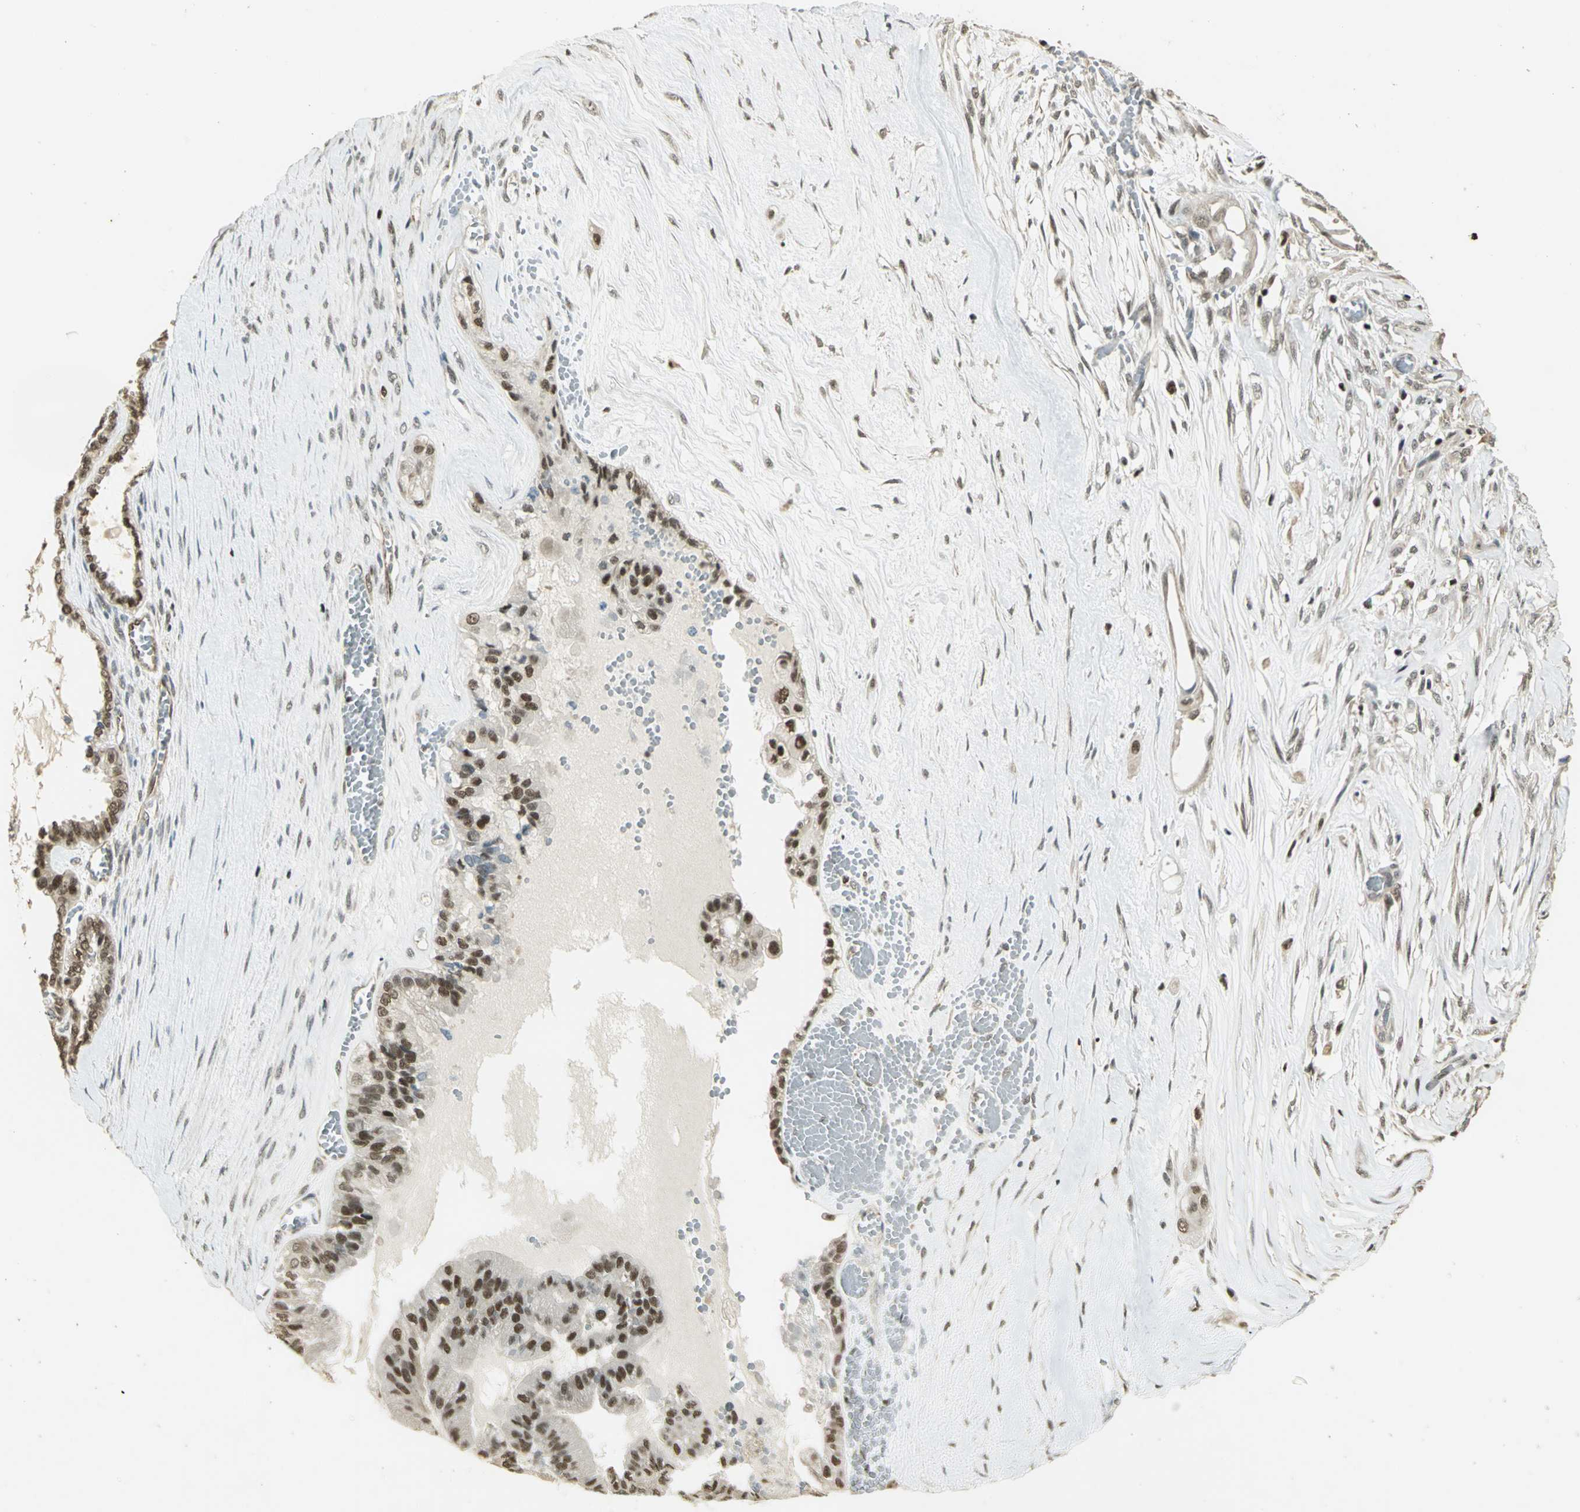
{"staining": {"intensity": "strong", "quantity": ">75%", "location": "nuclear"}, "tissue": "ovarian cancer", "cell_type": "Tumor cells", "image_type": "cancer", "snomed": [{"axis": "morphology", "description": "Carcinoma, NOS"}, {"axis": "morphology", "description": "Carcinoma, endometroid"}, {"axis": "topography", "description": "Ovary"}], "caption": "Ovarian endometroid carcinoma tissue exhibits strong nuclear expression in about >75% of tumor cells, visualized by immunohistochemistry.", "gene": "ELF1", "patient": {"sex": "female", "age": 50}}